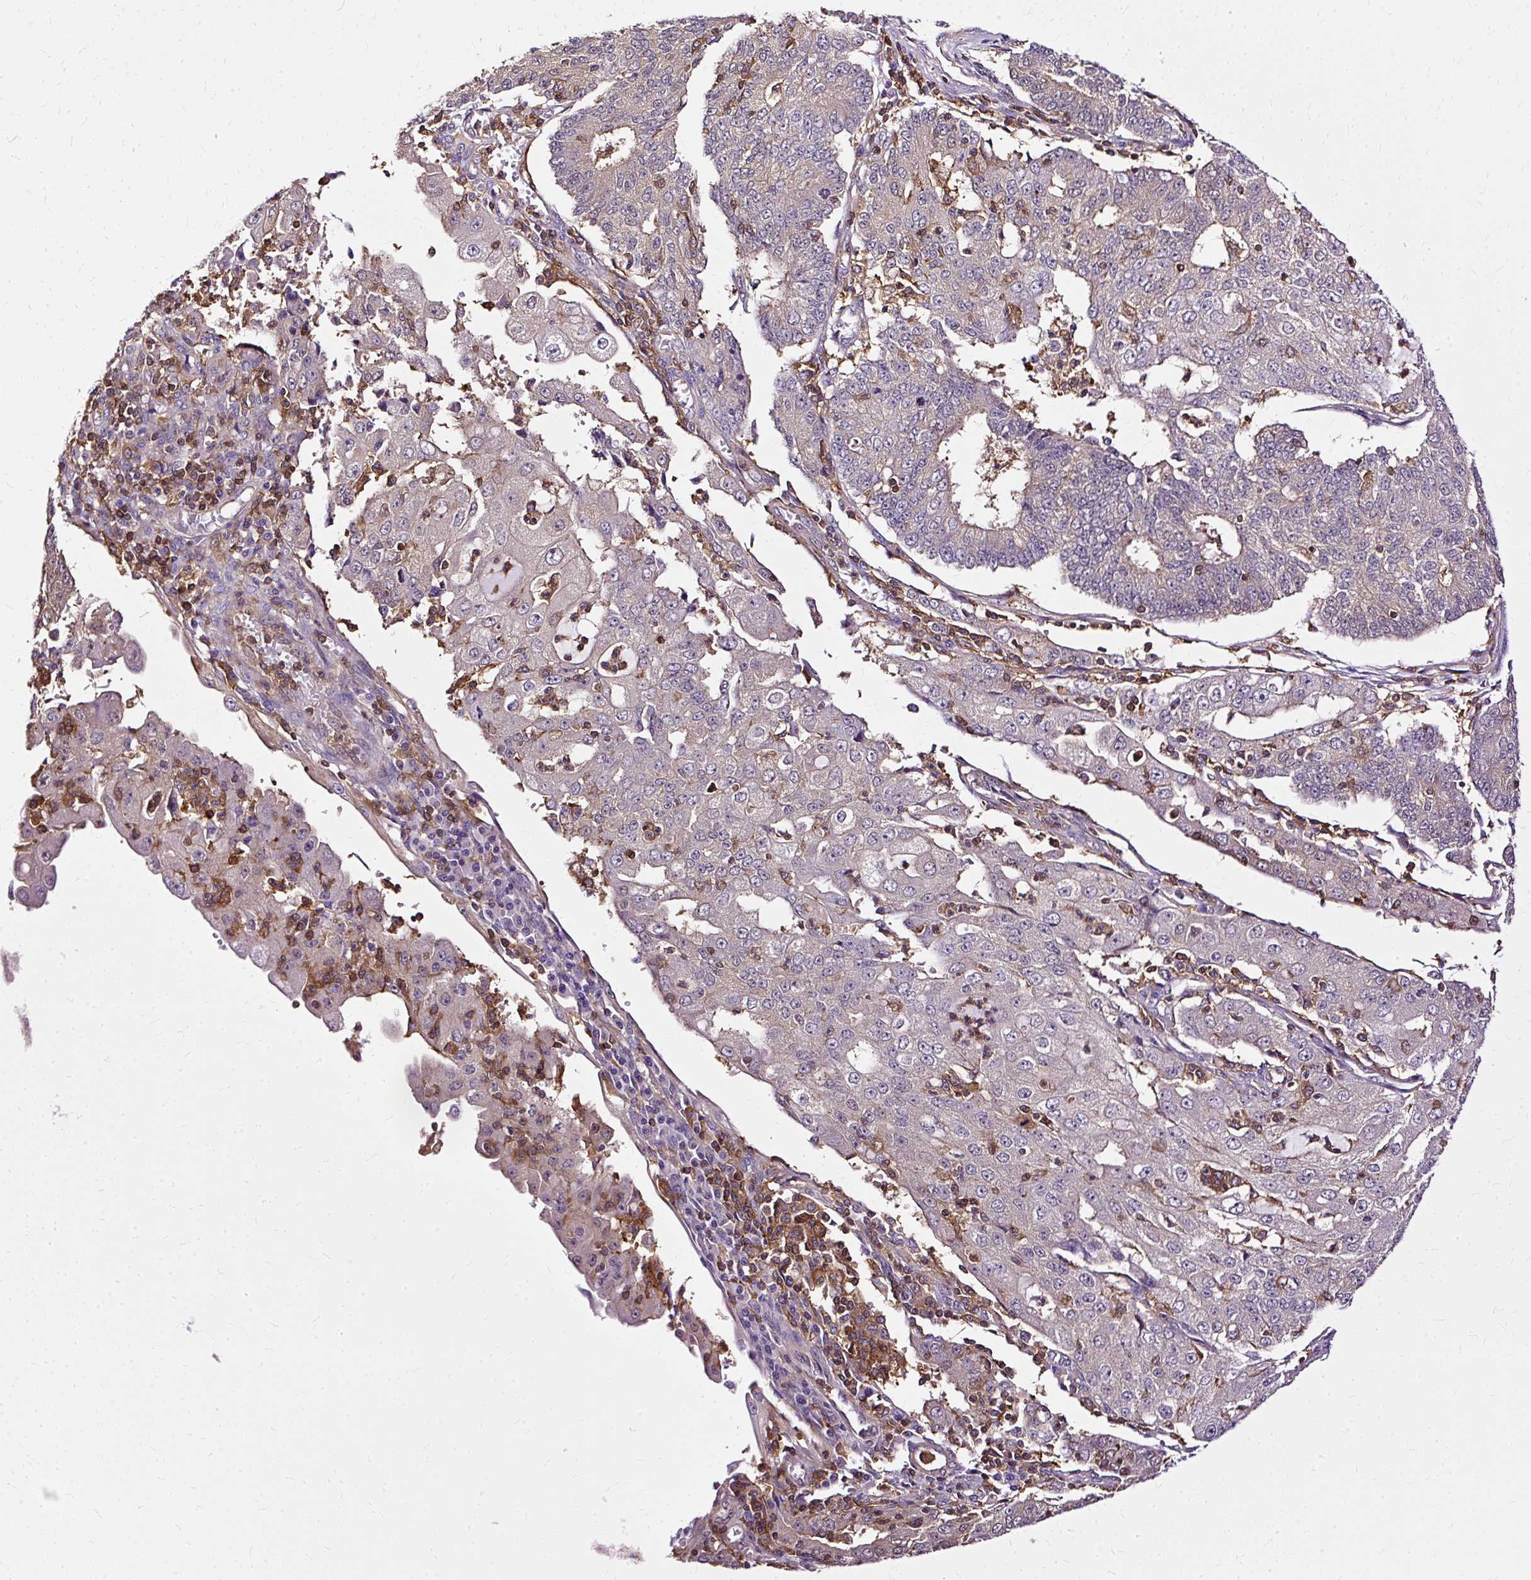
{"staining": {"intensity": "negative", "quantity": "none", "location": "none"}, "tissue": "endometrial cancer", "cell_type": "Tumor cells", "image_type": "cancer", "snomed": [{"axis": "morphology", "description": "Adenocarcinoma, NOS"}, {"axis": "topography", "description": "Endometrium"}], "caption": "This micrograph is of endometrial cancer stained with immunohistochemistry (IHC) to label a protein in brown with the nuclei are counter-stained blue. There is no expression in tumor cells.", "gene": "TWF2", "patient": {"sex": "female", "age": 56}}